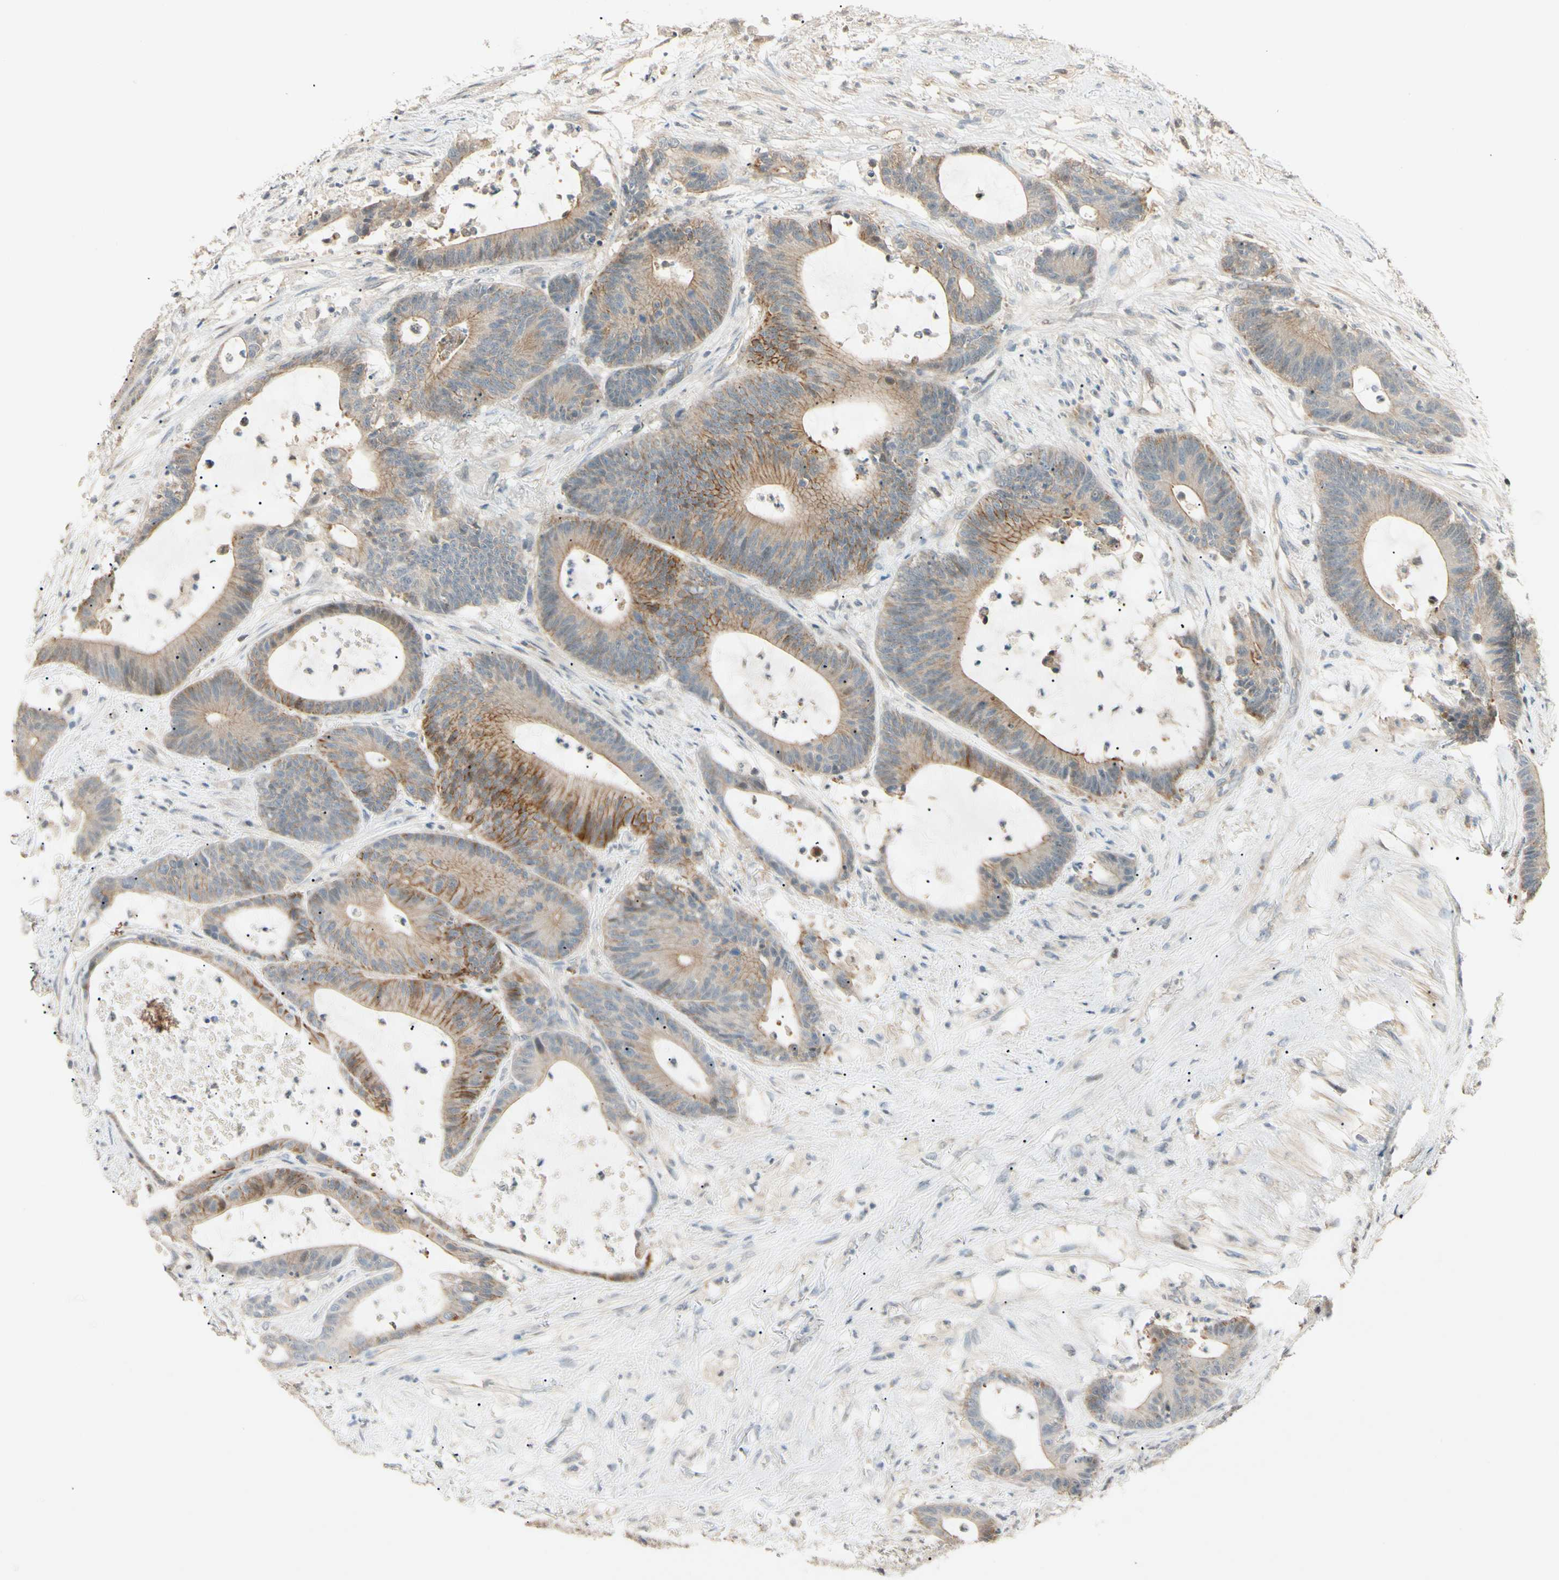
{"staining": {"intensity": "moderate", "quantity": "<25%", "location": "cytoplasmic/membranous"}, "tissue": "colorectal cancer", "cell_type": "Tumor cells", "image_type": "cancer", "snomed": [{"axis": "morphology", "description": "Adenocarcinoma, NOS"}, {"axis": "topography", "description": "Colon"}], "caption": "Immunohistochemical staining of colorectal cancer (adenocarcinoma) demonstrates moderate cytoplasmic/membranous protein expression in approximately <25% of tumor cells. The protein of interest is shown in brown color, while the nuclei are stained blue.", "gene": "P3H2", "patient": {"sex": "female", "age": 84}}